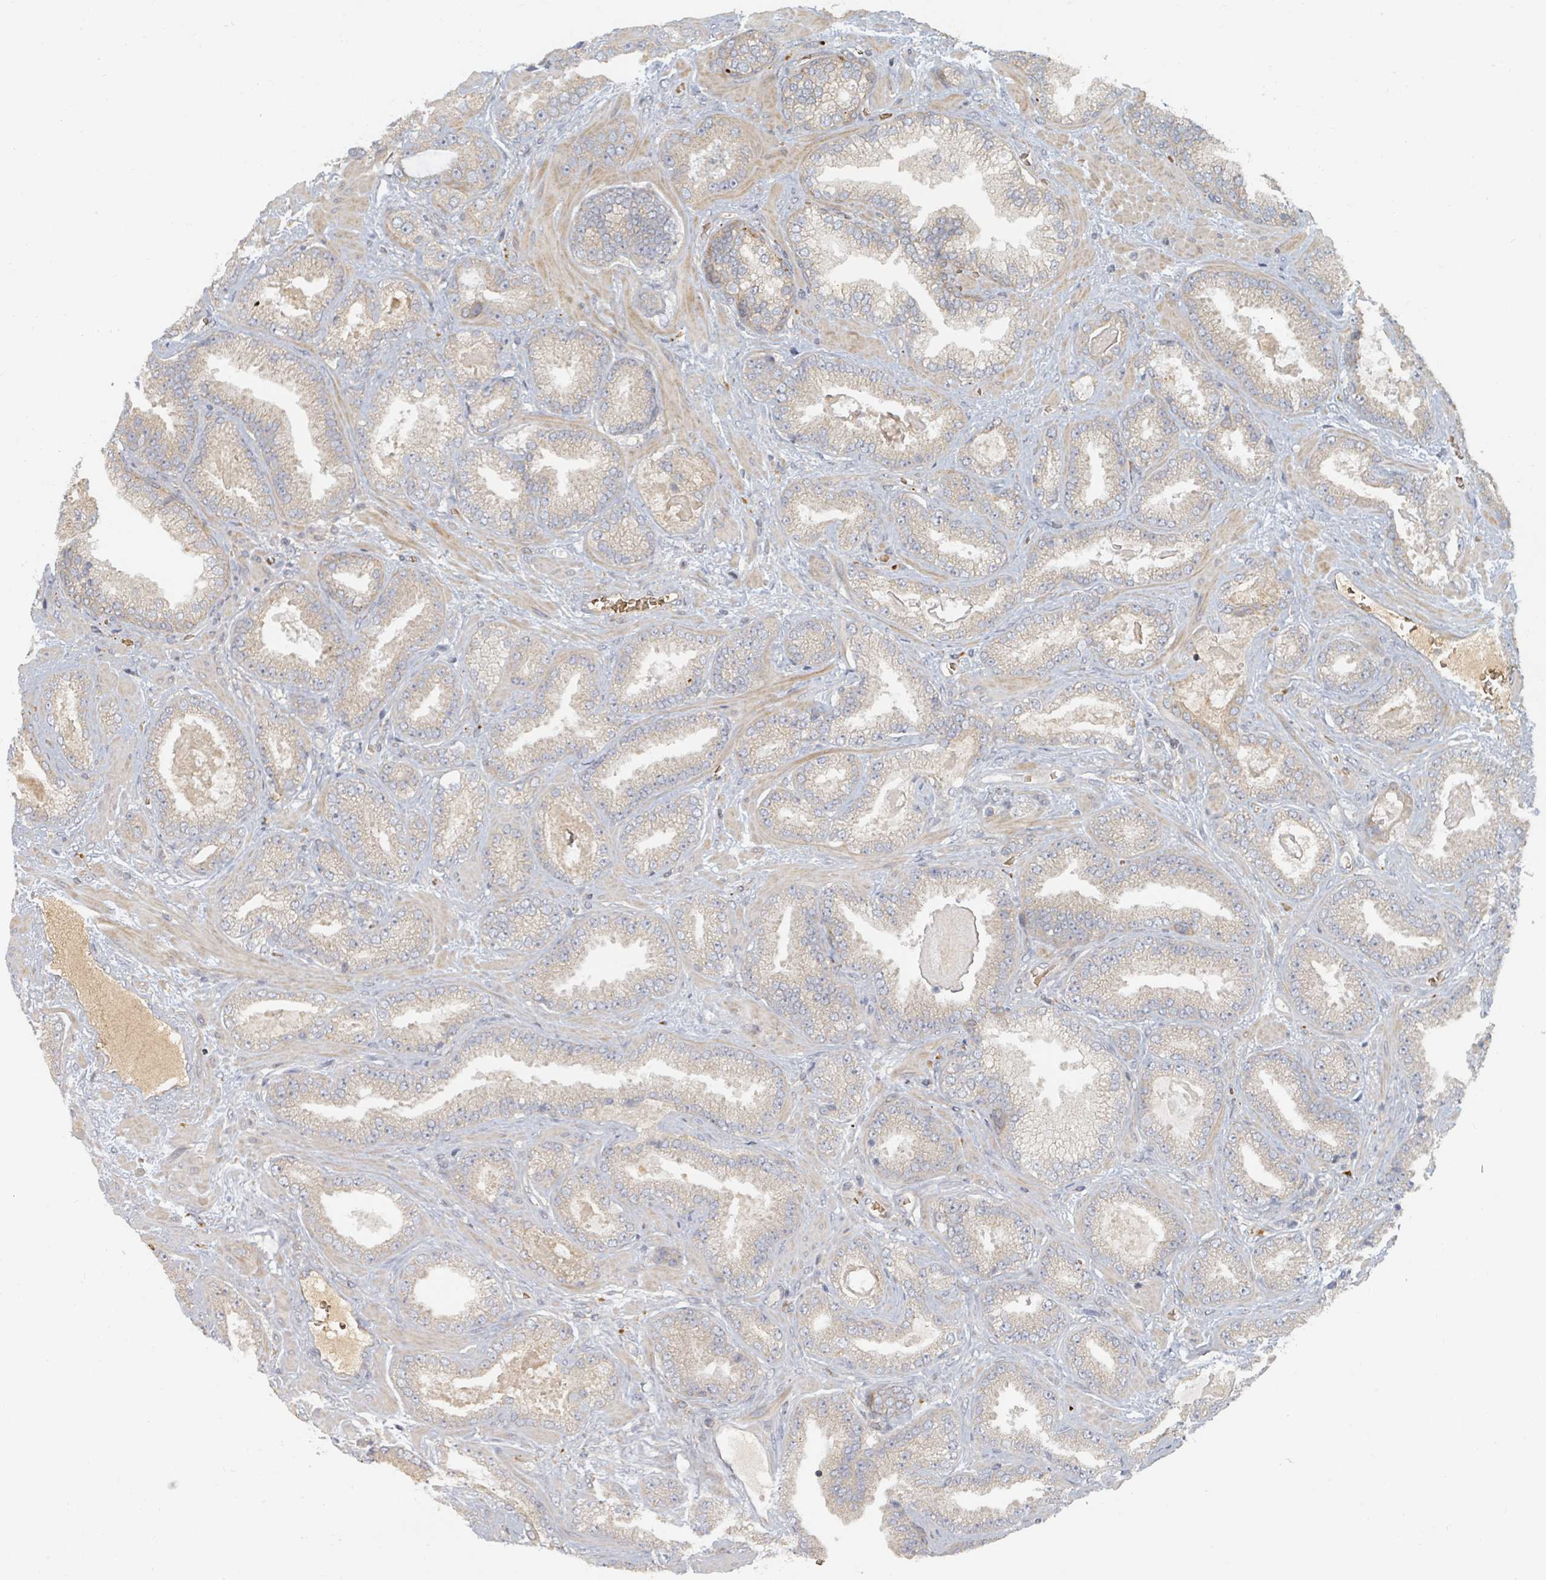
{"staining": {"intensity": "weak", "quantity": "25%-75%", "location": "cytoplasmic/membranous"}, "tissue": "prostate cancer", "cell_type": "Tumor cells", "image_type": "cancer", "snomed": [{"axis": "morphology", "description": "Adenocarcinoma, Low grade"}, {"axis": "topography", "description": "Prostate"}], "caption": "Protein analysis of low-grade adenocarcinoma (prostate) tissue displays weak cytoplasmic/membranous expression in approximately 25%-75% of tumor cells. (DAB (3,3'-diaminobenzidine) IHC with brightfield microscopy, high magnification).", "gene": "TRPC4AP", "patient": {"sex": "male", "age": 62}}